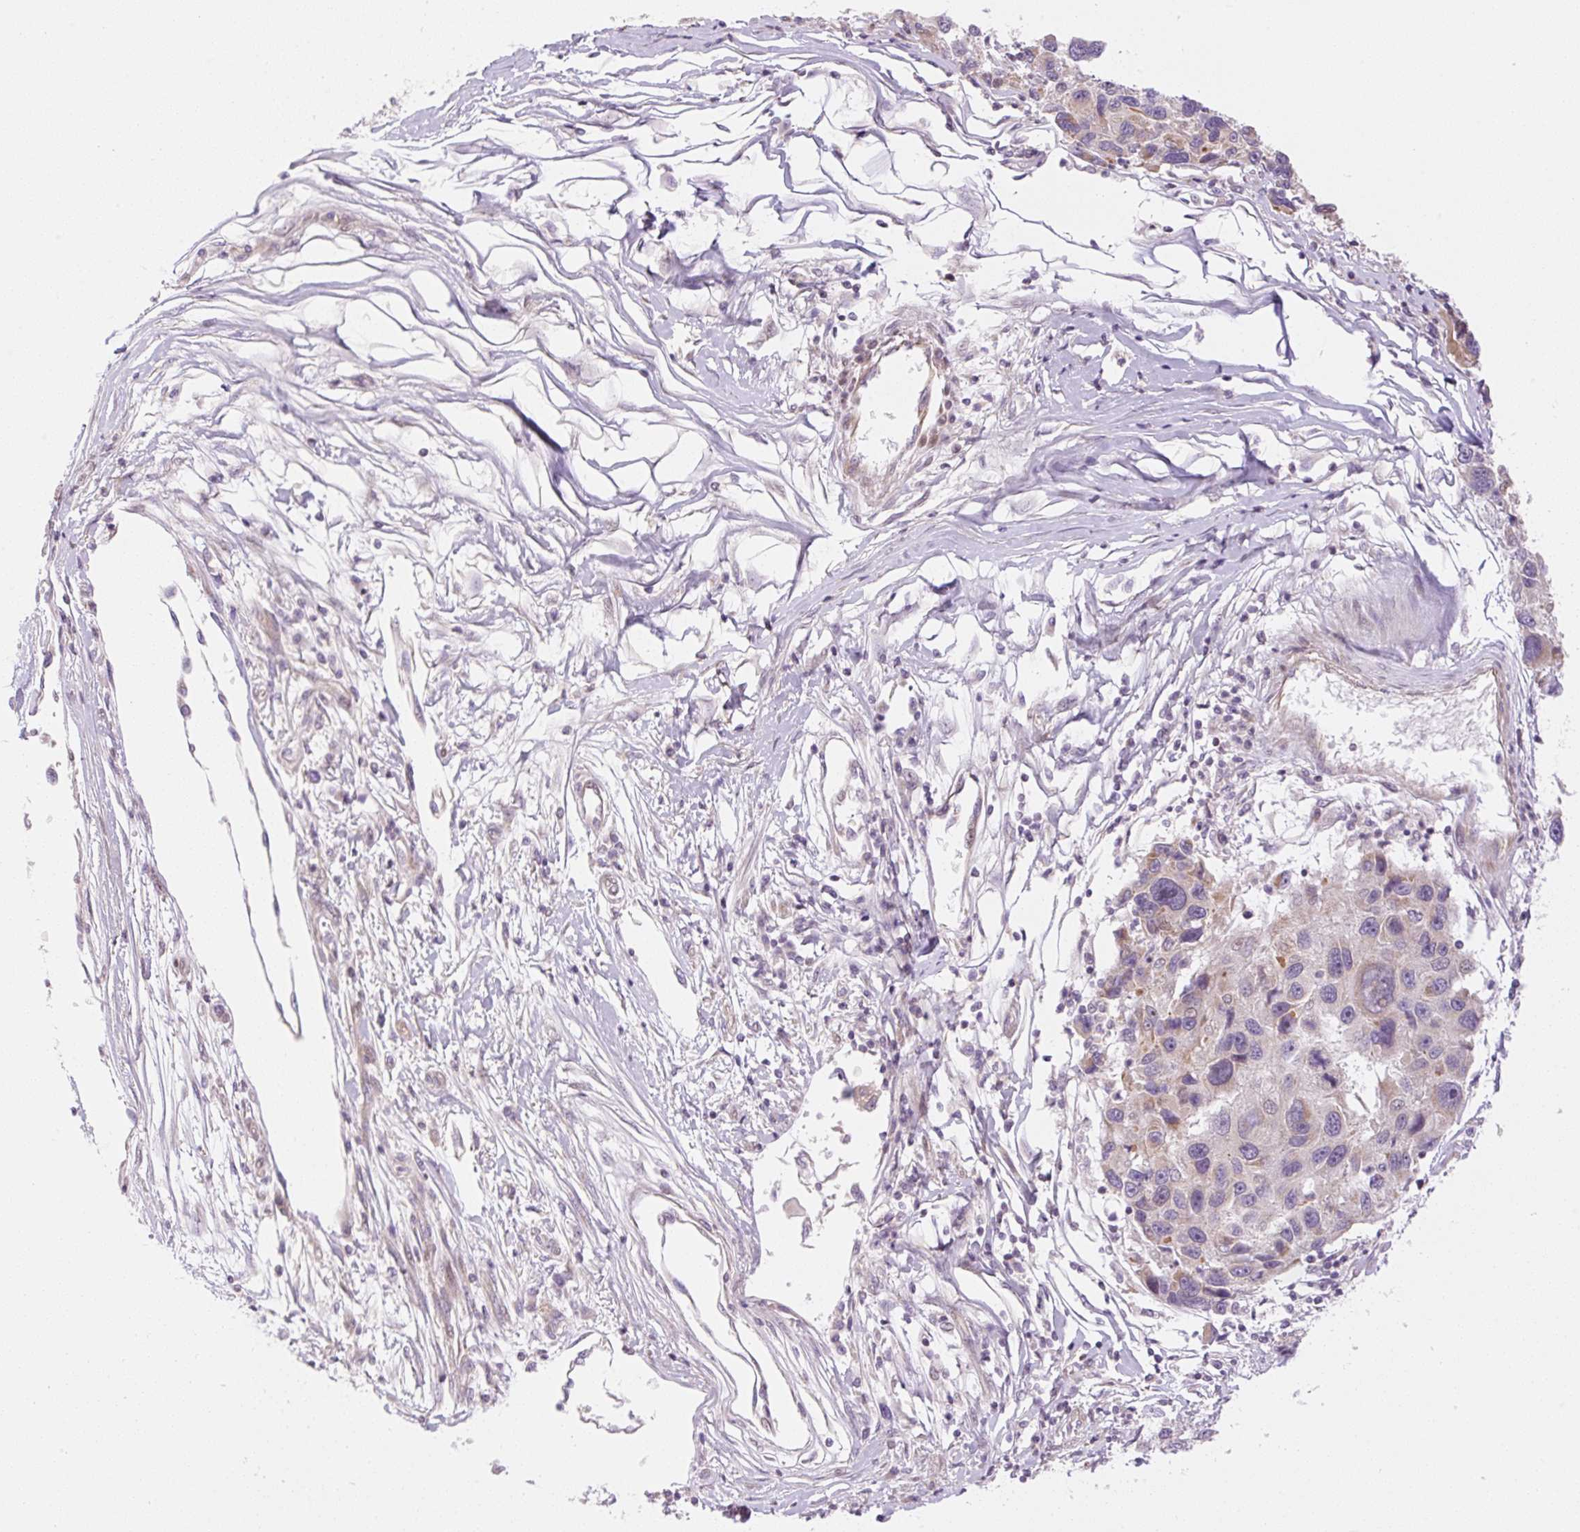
{"staining": {"intensity": "weak", "quantity": "<25%", "location": "cytoplasmic/membranous"}, "tissue": "melanoma", "cell_type": "Tumor cells", "image_type": "cancer", "snomed": [{"axis": "morphology", "description": "Malignant melanoma, NOS"}, {"axis": "topography", "description": "Skin"}], "caption": "DAB (3,3'-diaminobenzidine) immunohistochemical staining of human melanoma reveals no significant expression in tumor cells.", "gene": "ZNF394", "patient": {"sex": "male", "age": 53}}